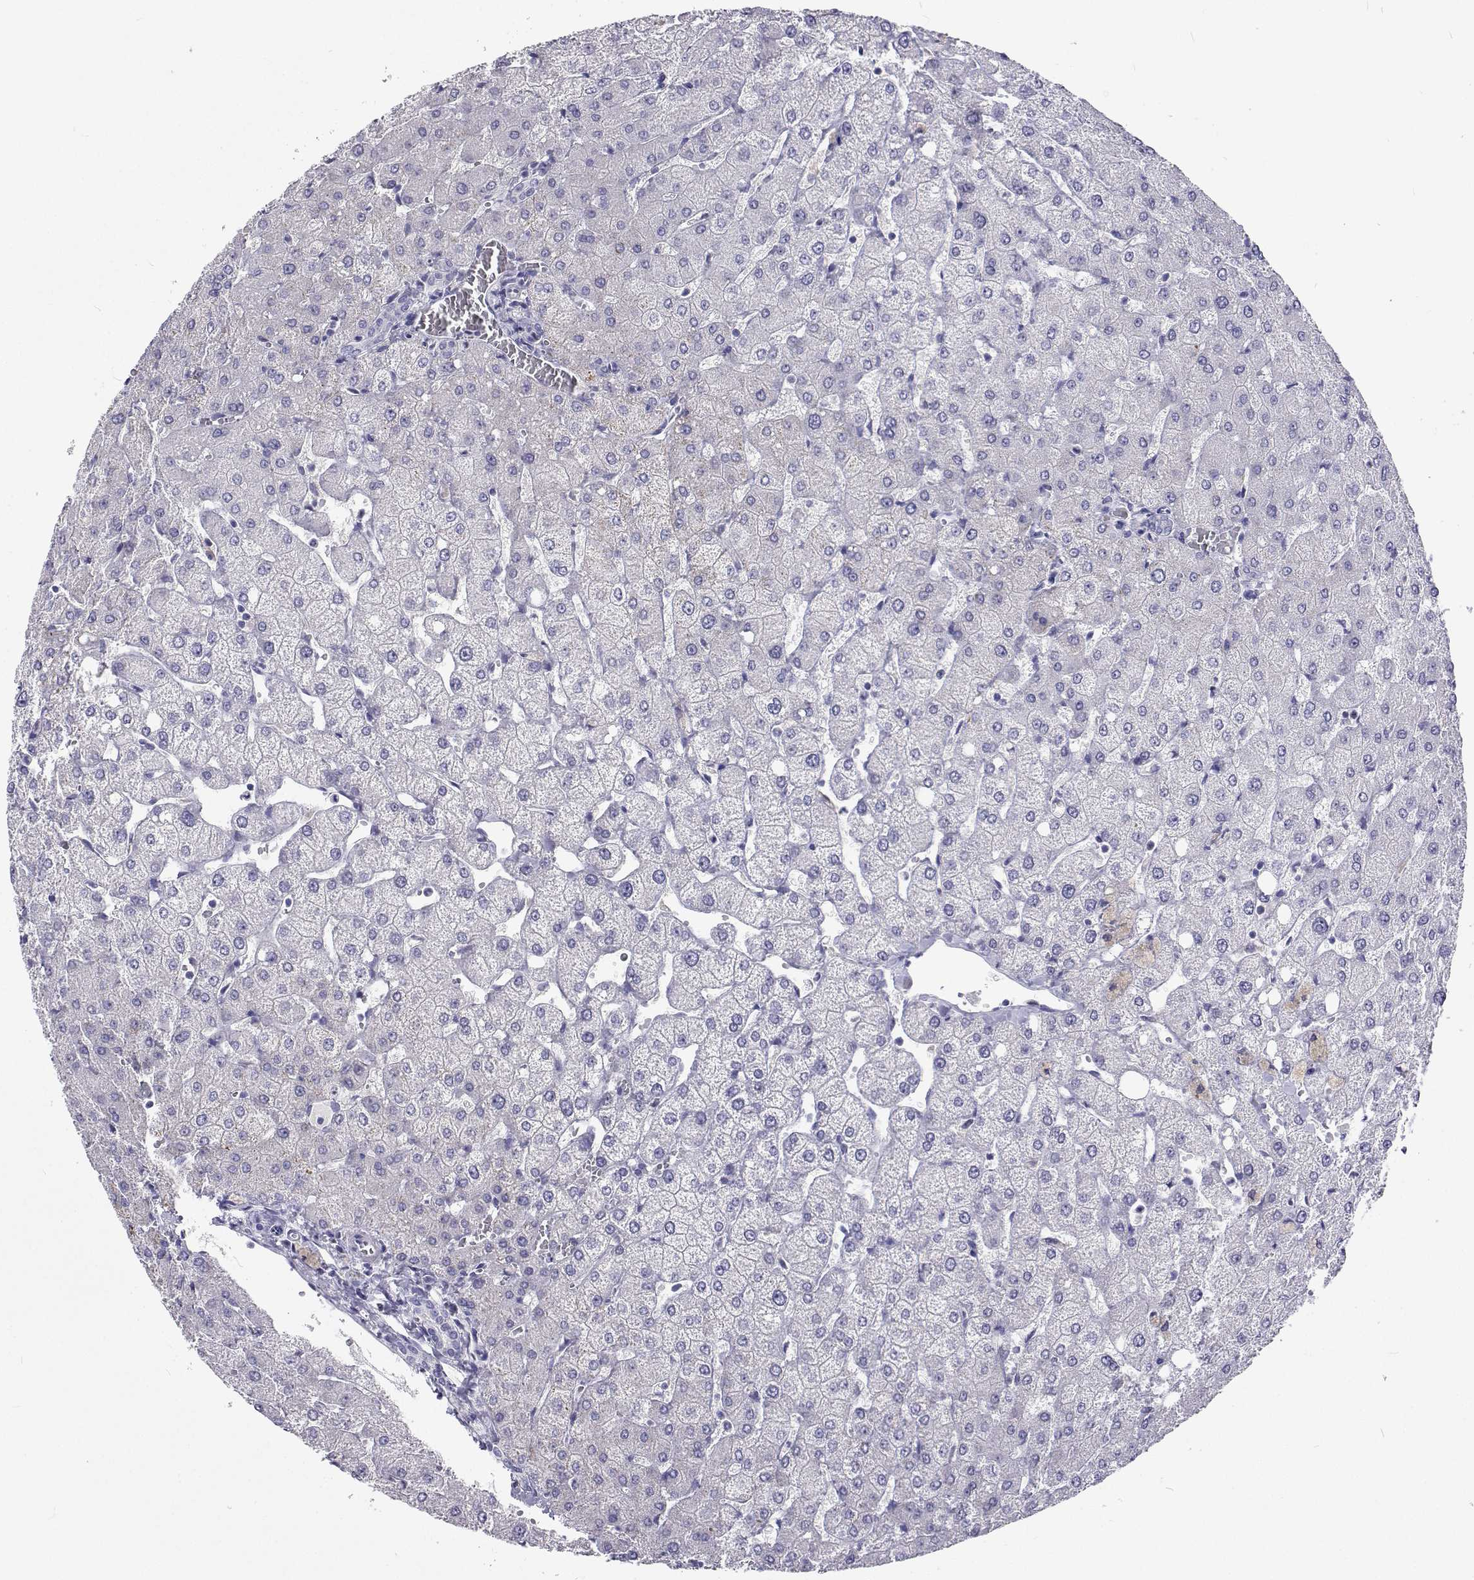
{"staining": {"intensity": "negative", "quantity": "none", "location": "none"}, "tissue": "liver", "cell_type": "Cholangiocytes", "image_type": "normal", "snomed": [{"axis": "morphology", "description": "Normal tissue, NOS"}, {"axis": "topography", "description": "Liver"}], "caption": "High power microscopy photomicrograph of an IHC histopathology image of benign liver, revealing no significant positivity in cholangiocytes.", "gene": "LHFPL7", "patient": {"sex": "female", "age": 54}}